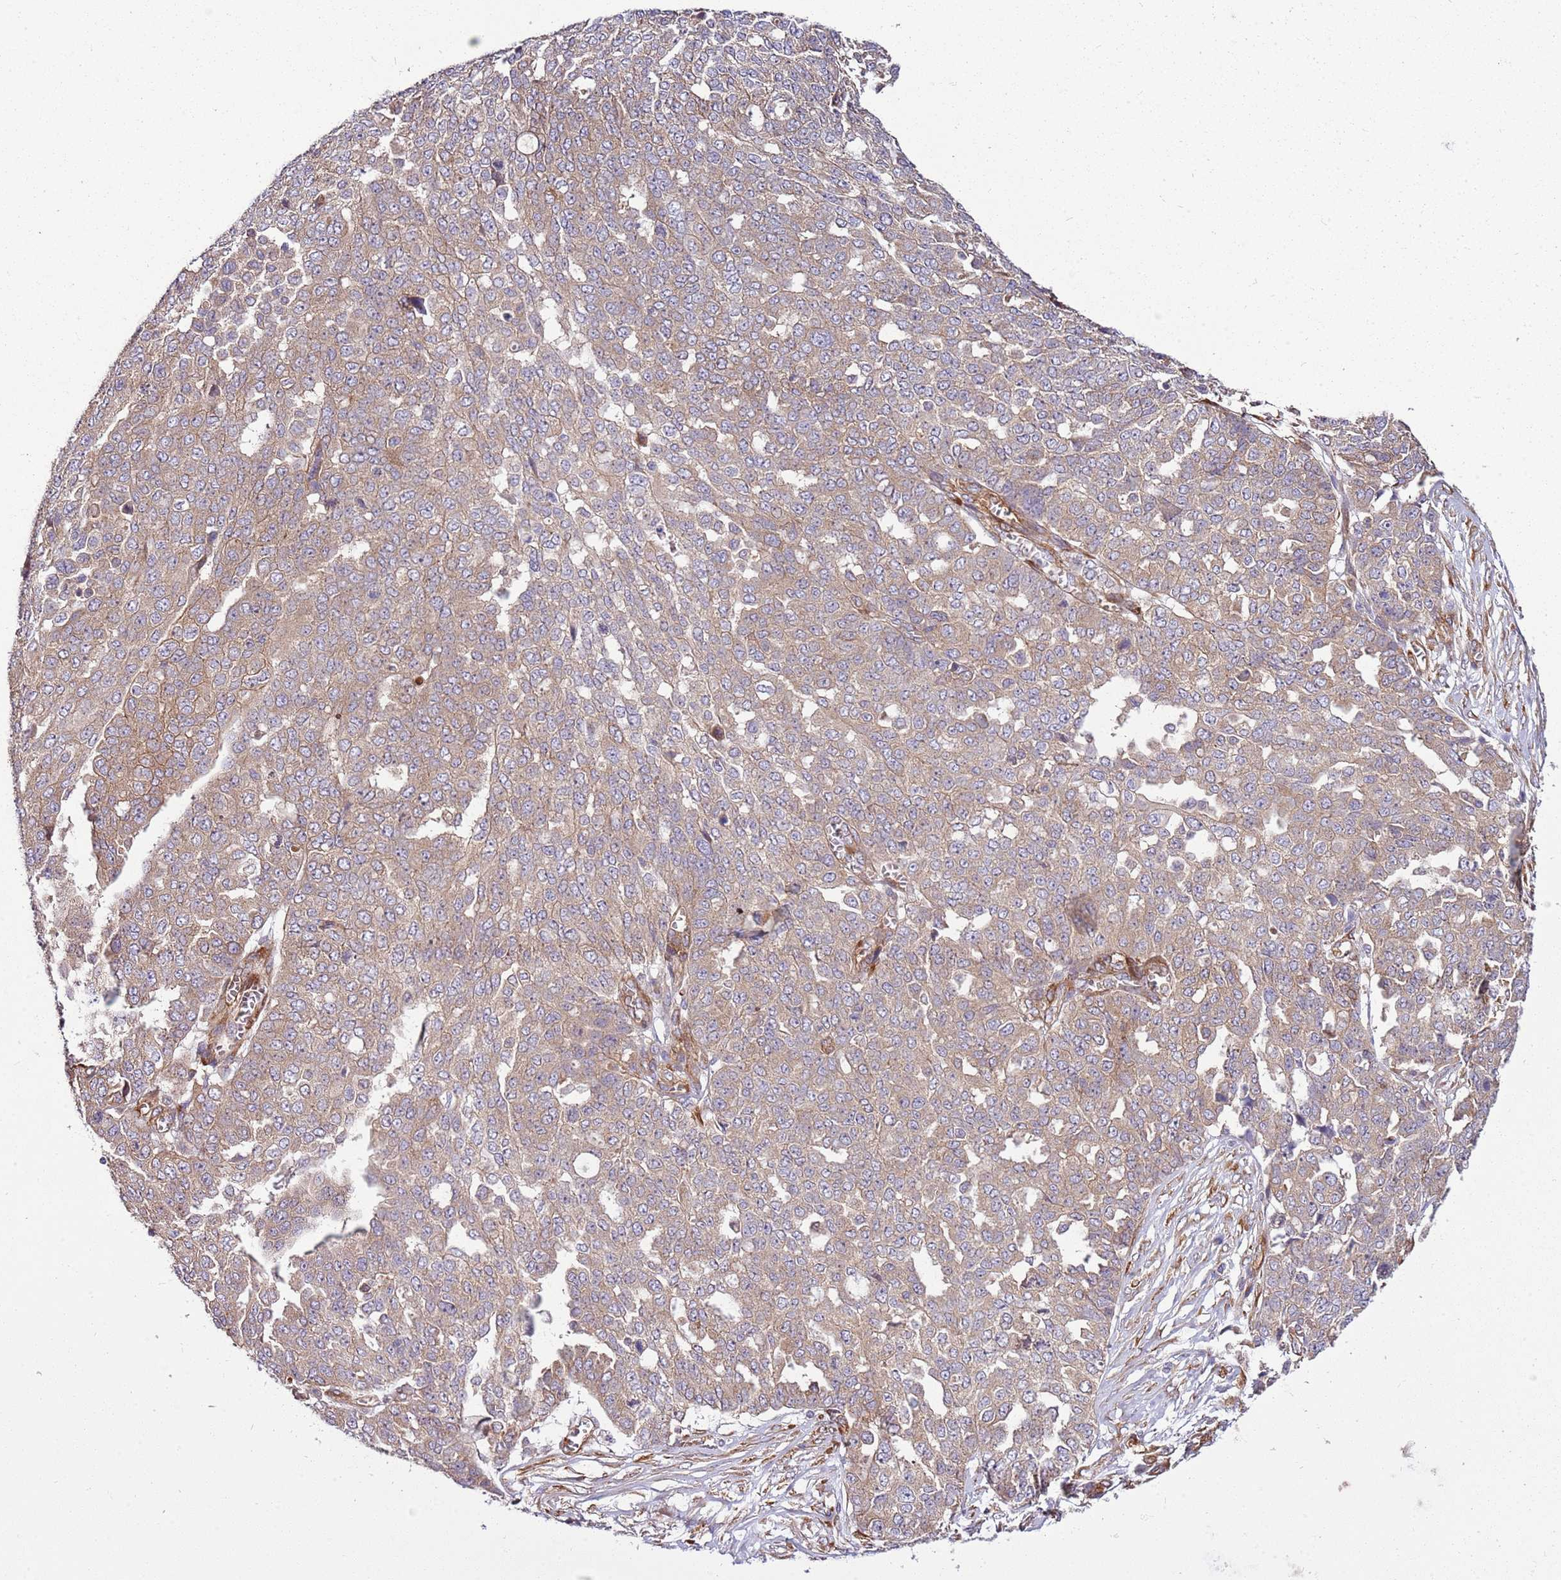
{"staining": {"intensity": "weak", "quantity": ">75%", "location": "cytoplasmic/membranous"}, "tissue": "ovarian cancer", "cell_type": "Tumor cells", "image_type": "cancer", "snomed": [{"axis": "morphology", "description": "Cystadenocarcinoma, serous, NOS"}, {"axis": "topography", "description": "Soft tissue"}, {"axis": "topography", "description": "Ovary"}], "caption": "Ovarian cancer (serous cystadenocarcinoma) tissue demonstrates weak cytoplasmic/membranous expression in about >75% of tumor cells", "gene": "GNL1", "patient": {"sex": "female", "age": 57}}